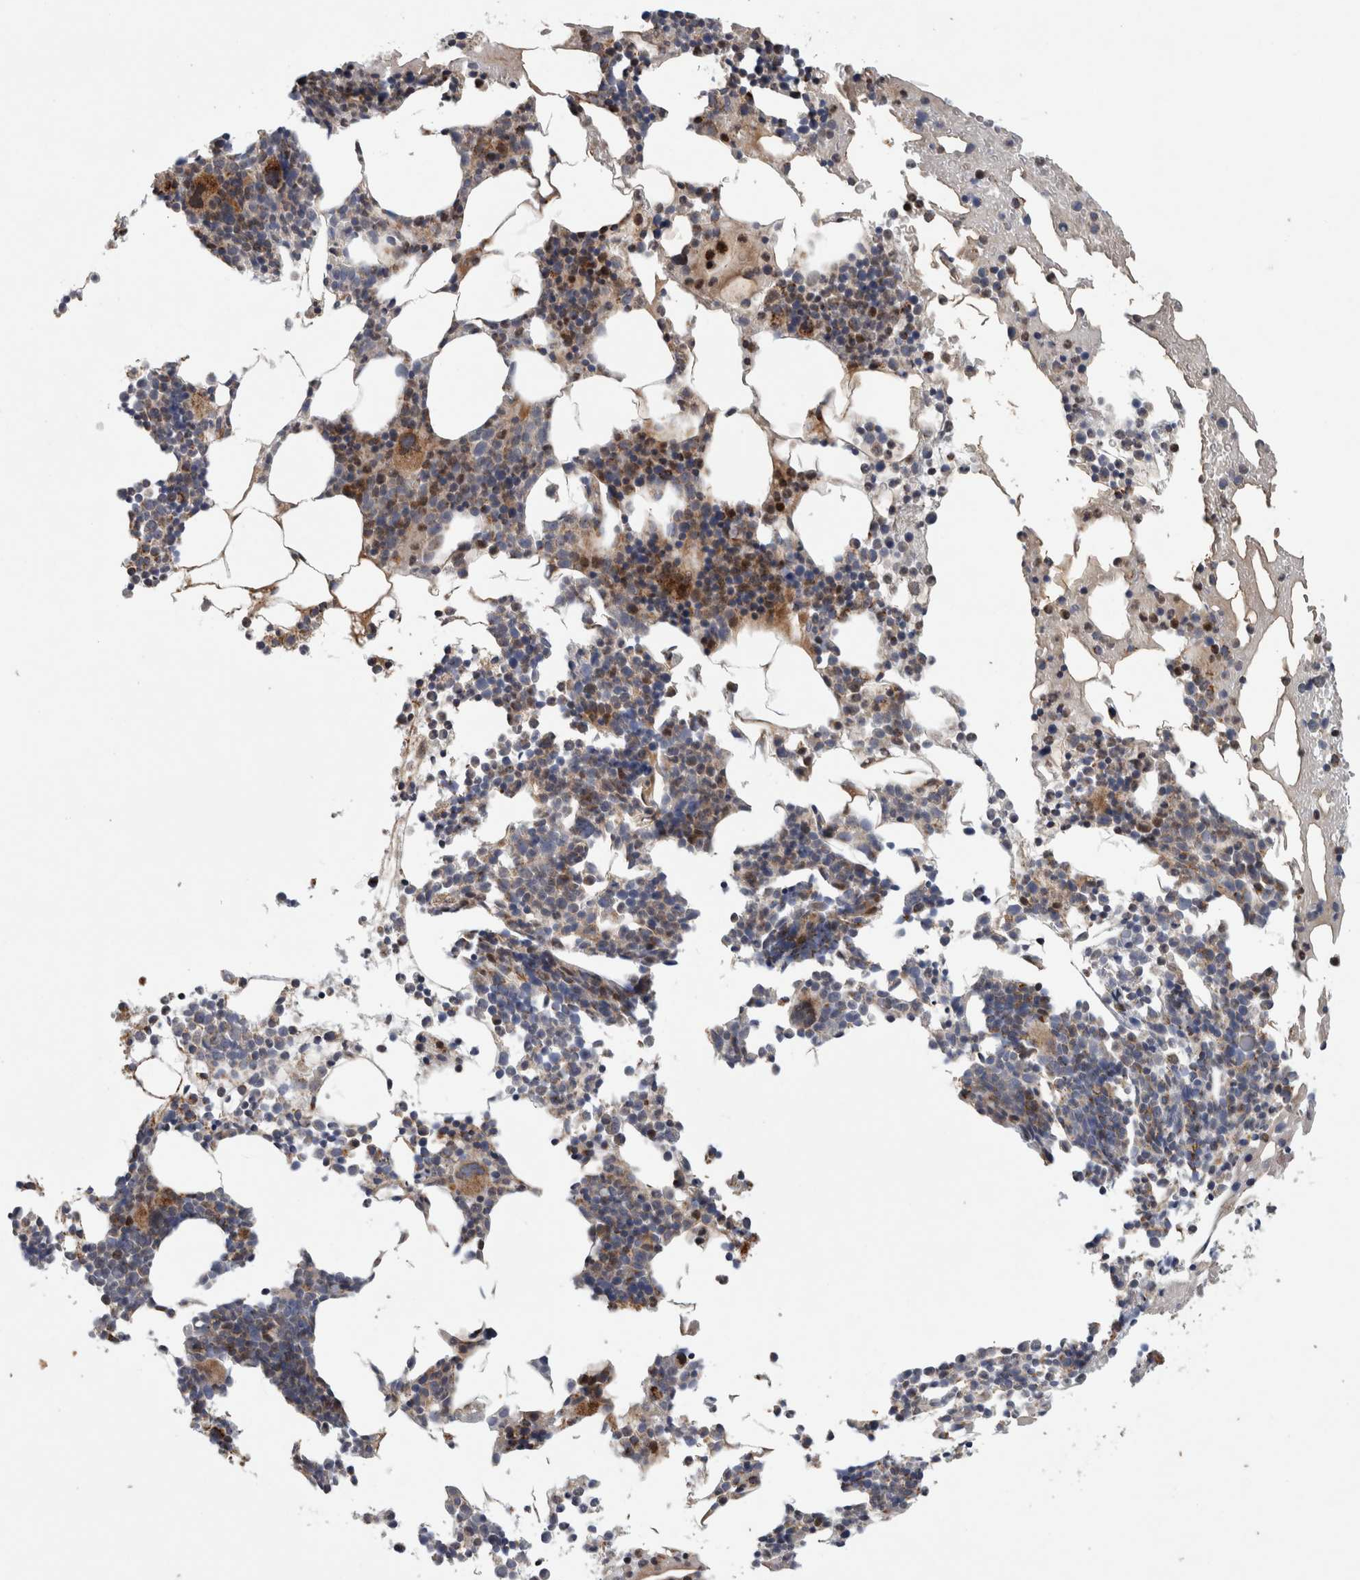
{"staining": {"intensity": "moderate", "quantity": "<25%", "location": "cytoplasmic/membranous,nuclear"}, "tissue": "bone marrow", "cell_type": "Hematopoietic cells", "image_type": "normal", "snomed": [{"axis": "morphology", "description": "Normal tissue, NOS"}, {"axis": "morphology", "description": "Inflammation, NOS"}, {"axis": "topography", "description": "Bone marrow"}], "caption": "Brown immunohistochemical staining in benign human bone marrow demonstrates moderate cytoplasmic/membranous,nuclear expression in about <25% of hematopoietic cells.", "gene": "RBM48", "patient": {"sex": "male", "age": 68}}